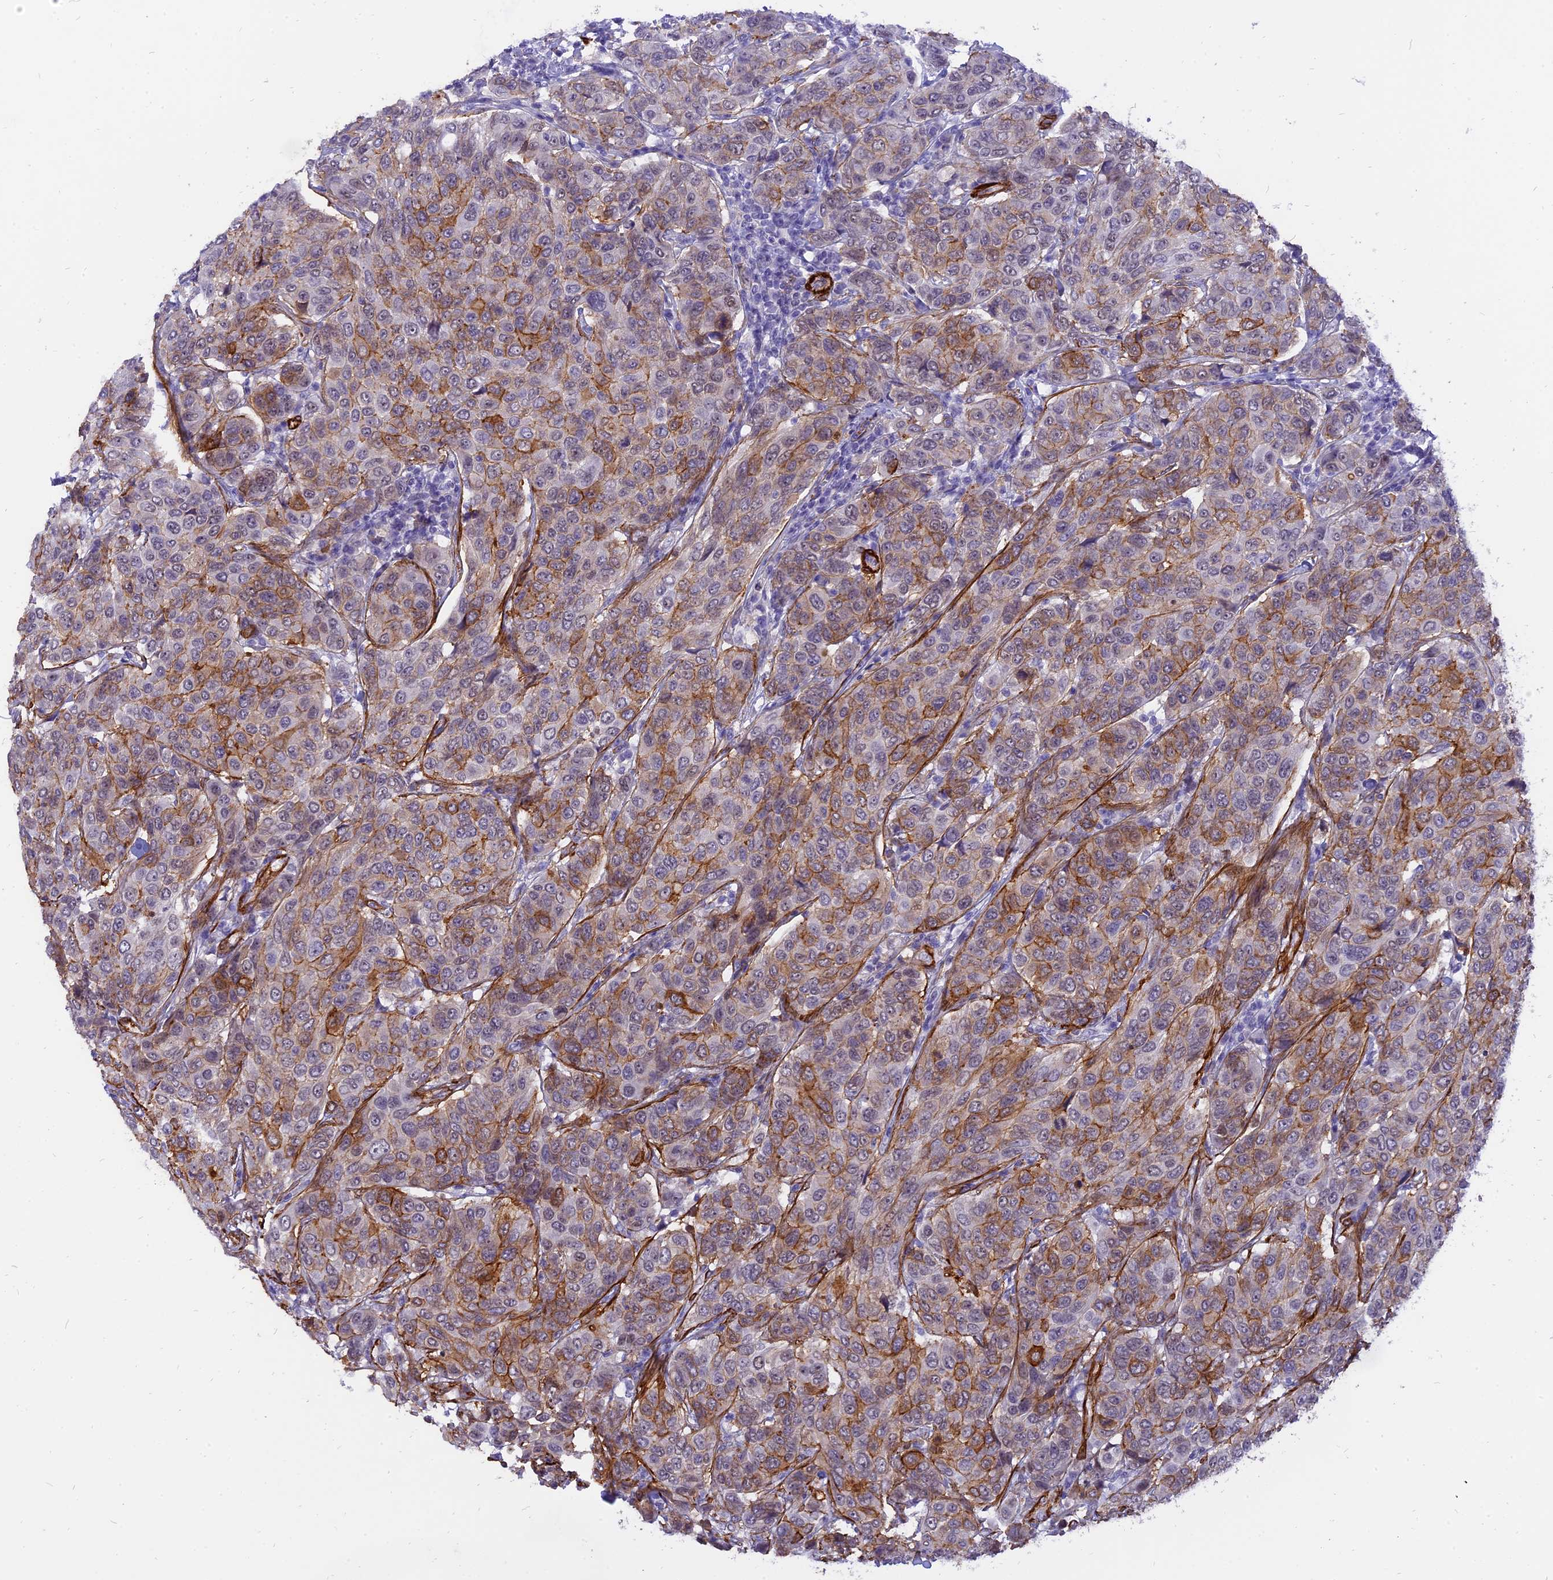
{"staining": {"intensity": "moderate", "quantity": "<25%", "location": "cytoplasmic/membranous,nuclear"}, "tissue": "breast cancer", "cell_type": "Tumor cells", "image_type": "cancer", "snomed": [{"axis": "morphology", "description": "Duct carcinoma"}, {"axis": "topography", "description": "Breast"}], "caption": "IHC (DAB) staining of human breast cancer (invasive ductal carcinoma) demonstrates moderate cytoplasmic/membranous and nuclear protein positivity in about <25% of tumor cells. (Brightfield microscopy of DAB IHC at high magnification).", "gene": "CENPV", "patient": {"sex": "female", "age": 55}}